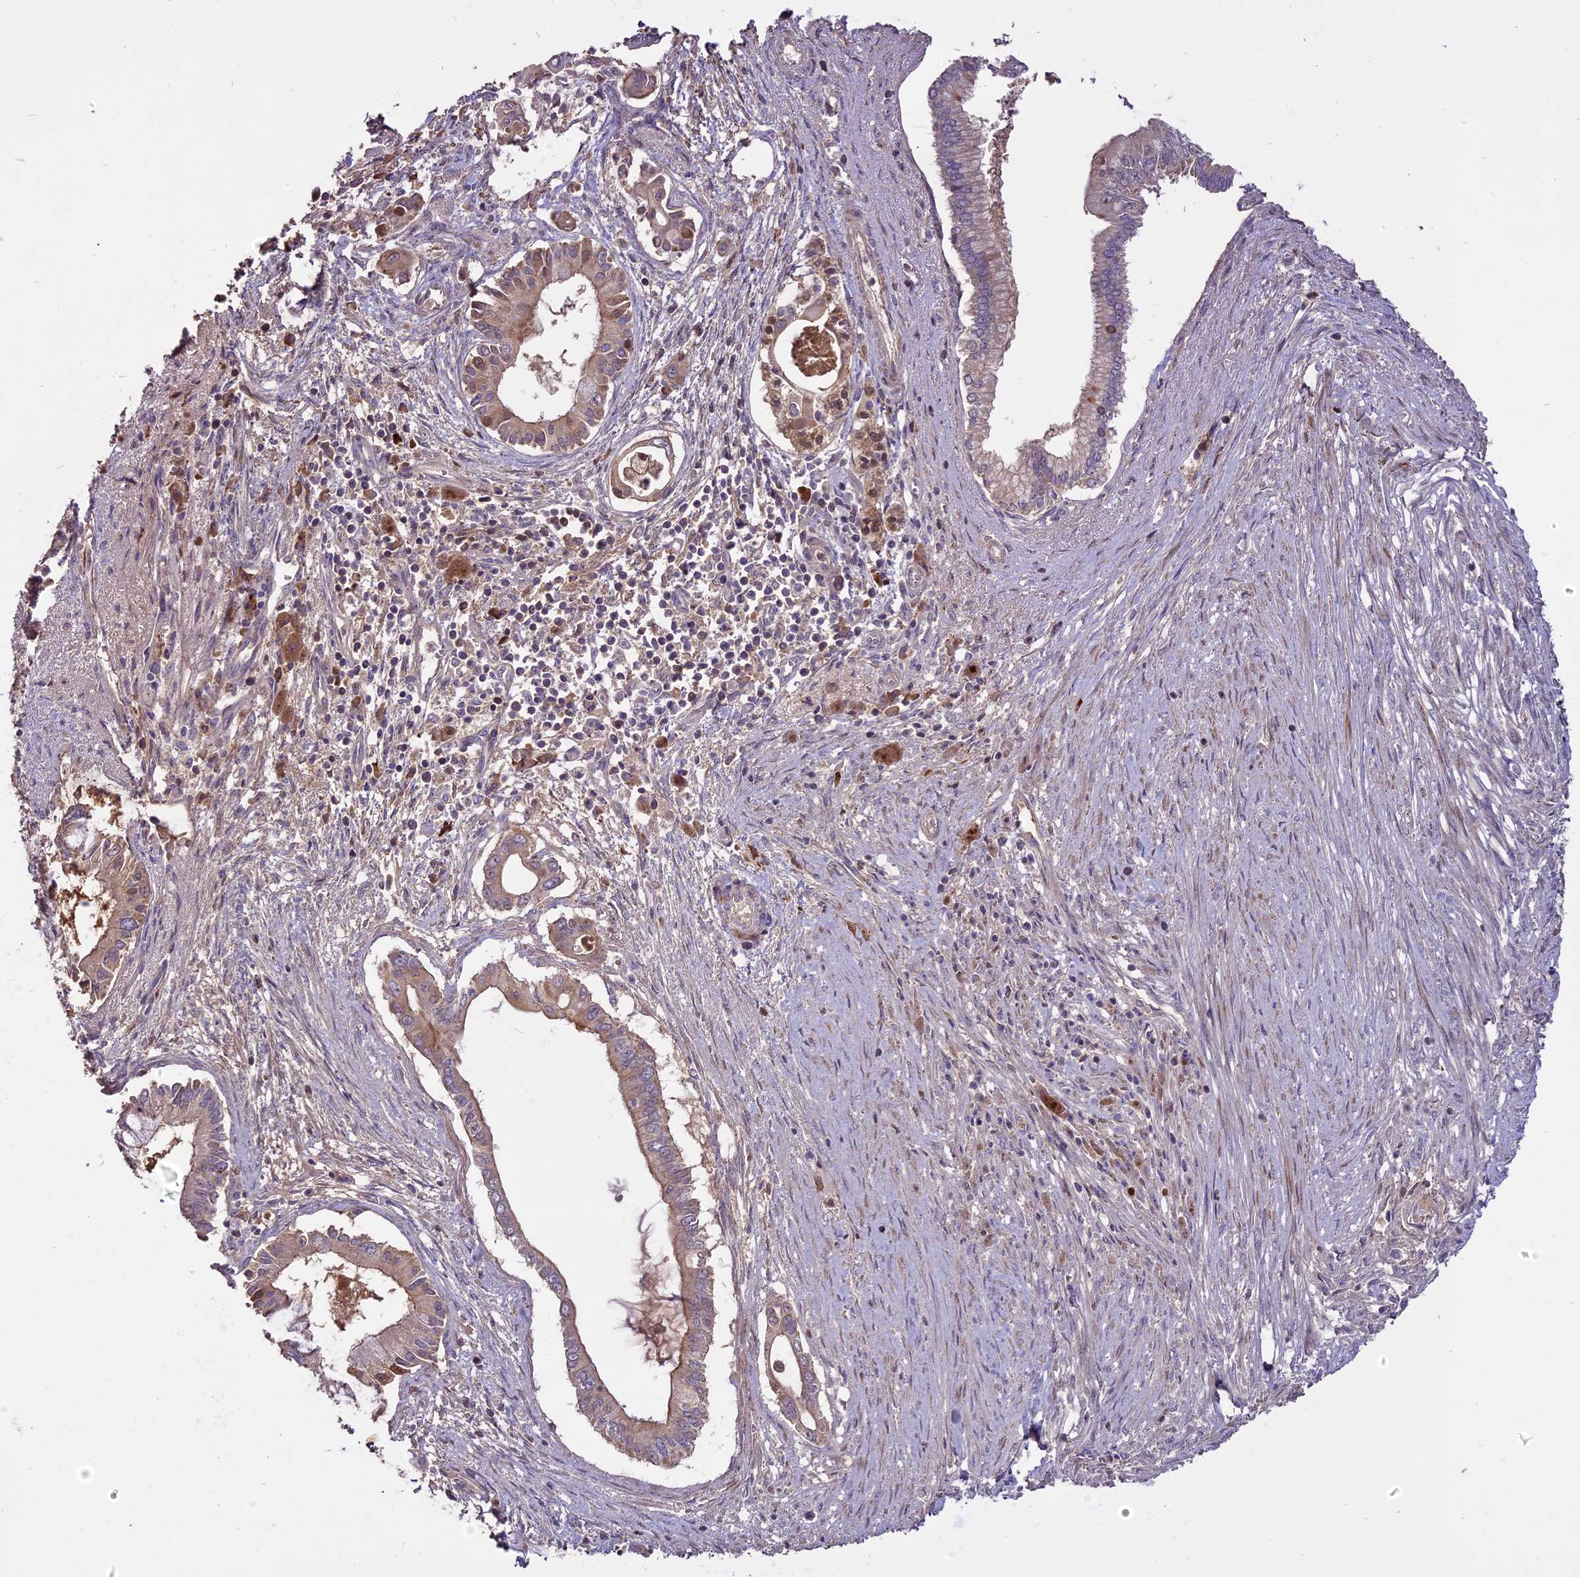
{"staining": {"intensity": "weak", "quantity": "25%-75%", "location": "cytoplasmic/membranous"}, "tissue": "pancreatic cancer", "cell_type": "Tumor cells", "image_type": "cancer", "snomed": [{"axis": "morphology", "description": "Adenocarcinoma, NOS"}, {"axis": "topography", "description": "Pancreas"}], "caption": "Immunohistochemistry (IHC) (DAB (3,3'-diaminobenzidine)) staining of adenocarcinoma (pancreatic) displays weak cytoplasmic/membranous protein expression in about 25%-75% of tumor cells.", "gene": "ENHO", "patient": {"sex": "male", "age": 68}}